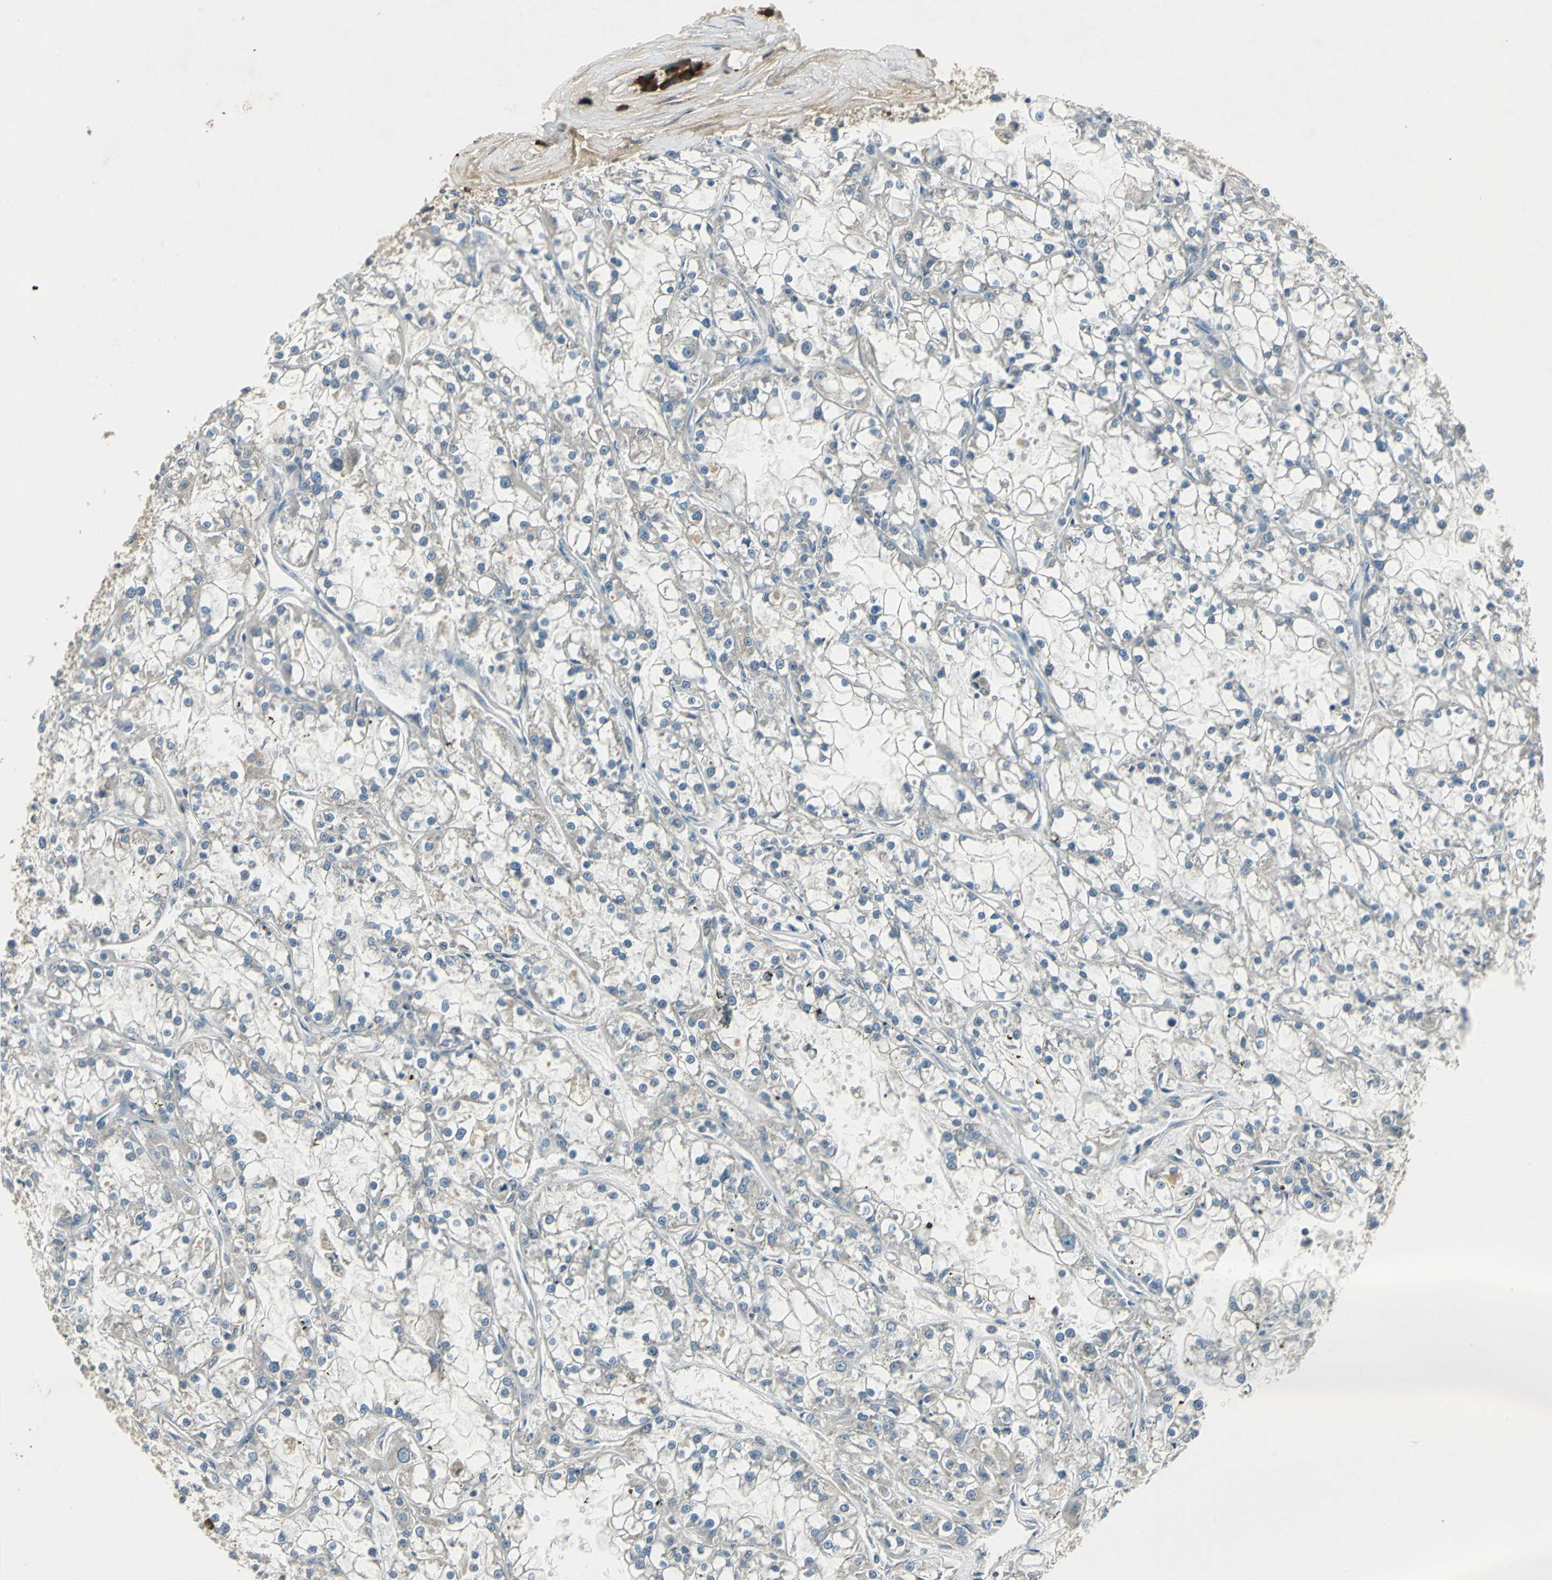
{"staining": {"intensity": "weak", "quantity": "<25%", "location": "cytoplasmic/membranous"}, "tissue": "renal cancer", "cell_type": "Tumor cells", "image_type": "cancer", "snomed": [{"axis": "morphology", "description": "Adenocarcinoma, NOS"}, {"axis": "topography", "description": "Kidney"}], "caption": "Tumor cells show no significant protein expression in renal adenocarcinoma.", "gene": "SLC2A13", "patient": {"sex": "female", "age": 52}}